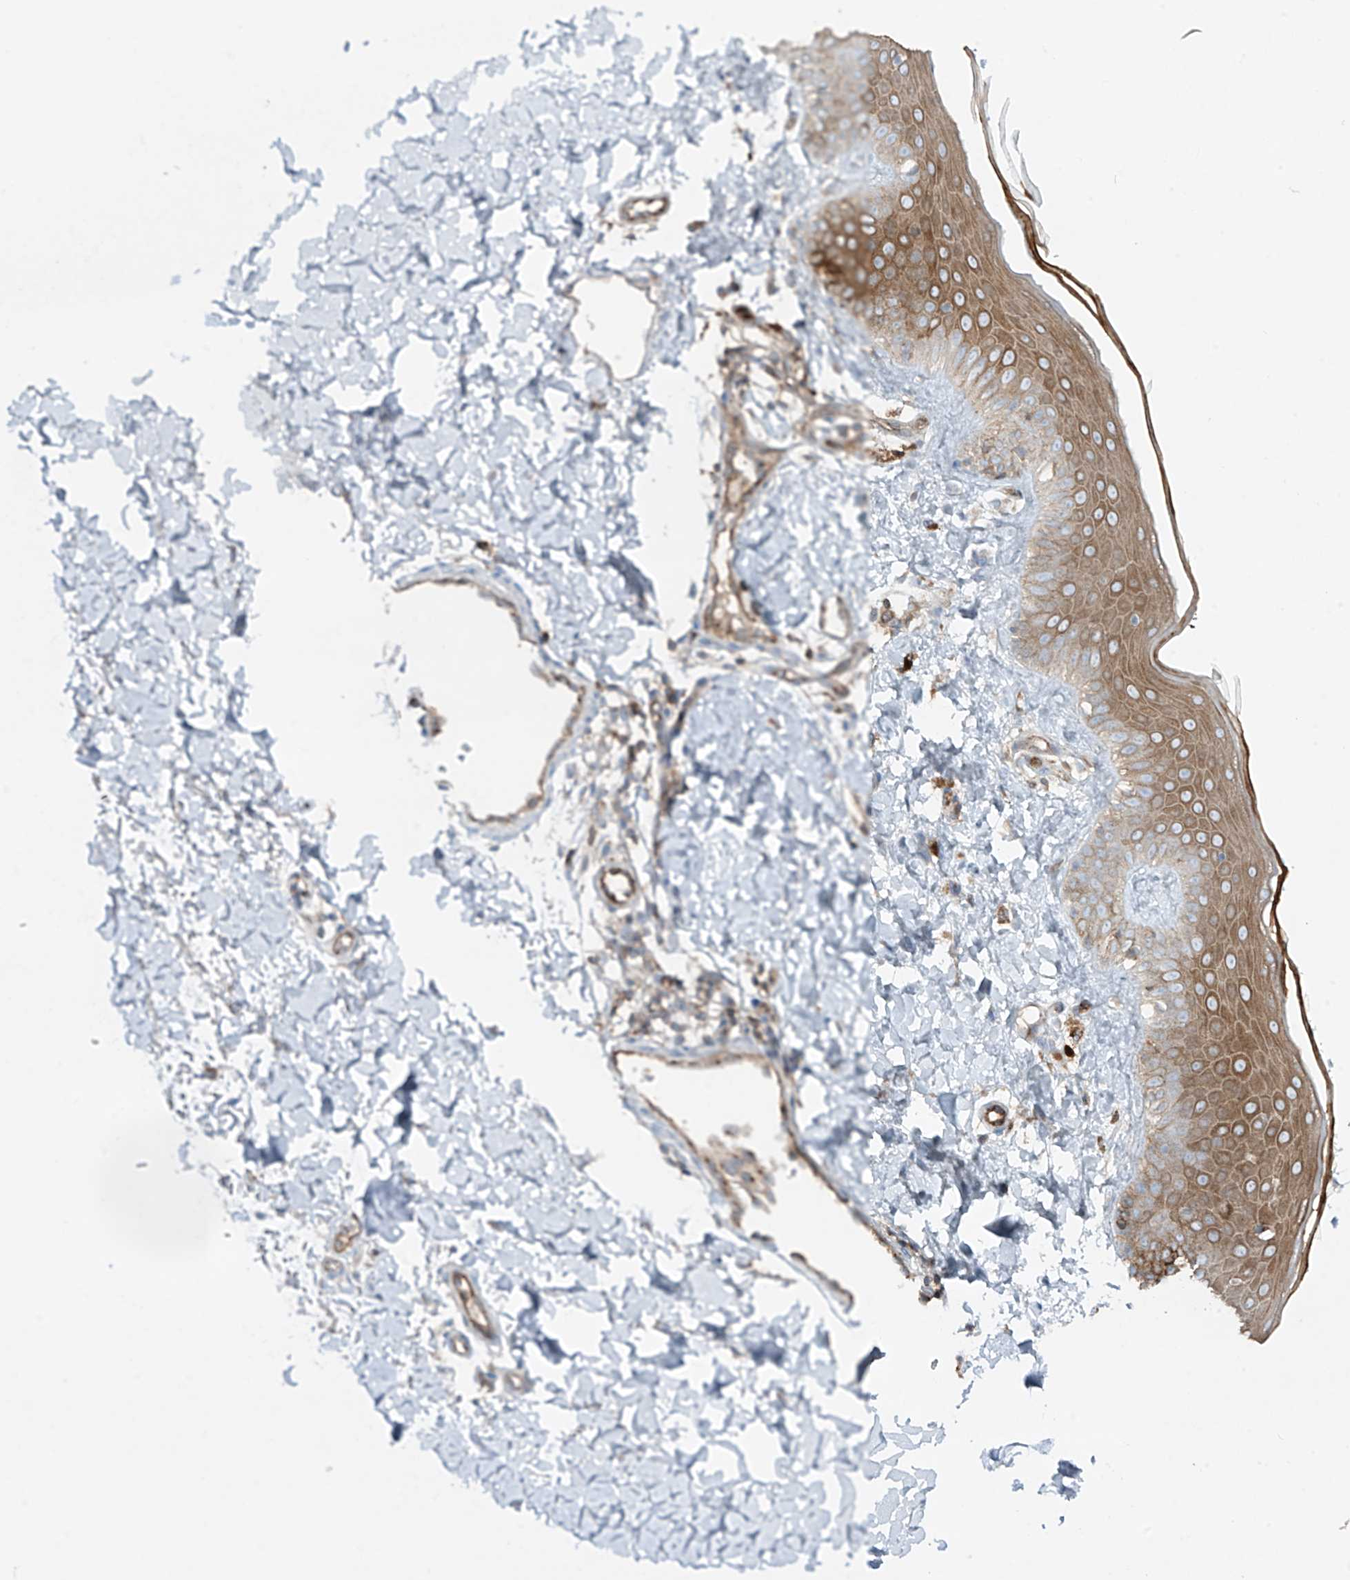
{"staining": {"intensity": "negative", "quantity": "none", "location": "none"}, "tissue": "skin", "cell_type": "Fibroblasts", "image_type": "normal", "snomed": [{"axis": "morphology", "description": "Normal tissue, NOS"}, {"axis": "topography", "description": "Skin"}], "caption": "DAB (3,3'-diaminobenzidine) immunohistochemical staining of benign skin reveals no significant expression in fibroblasts.", "gene": "HLA", "patient": {"sex": "male", "age": 52}}